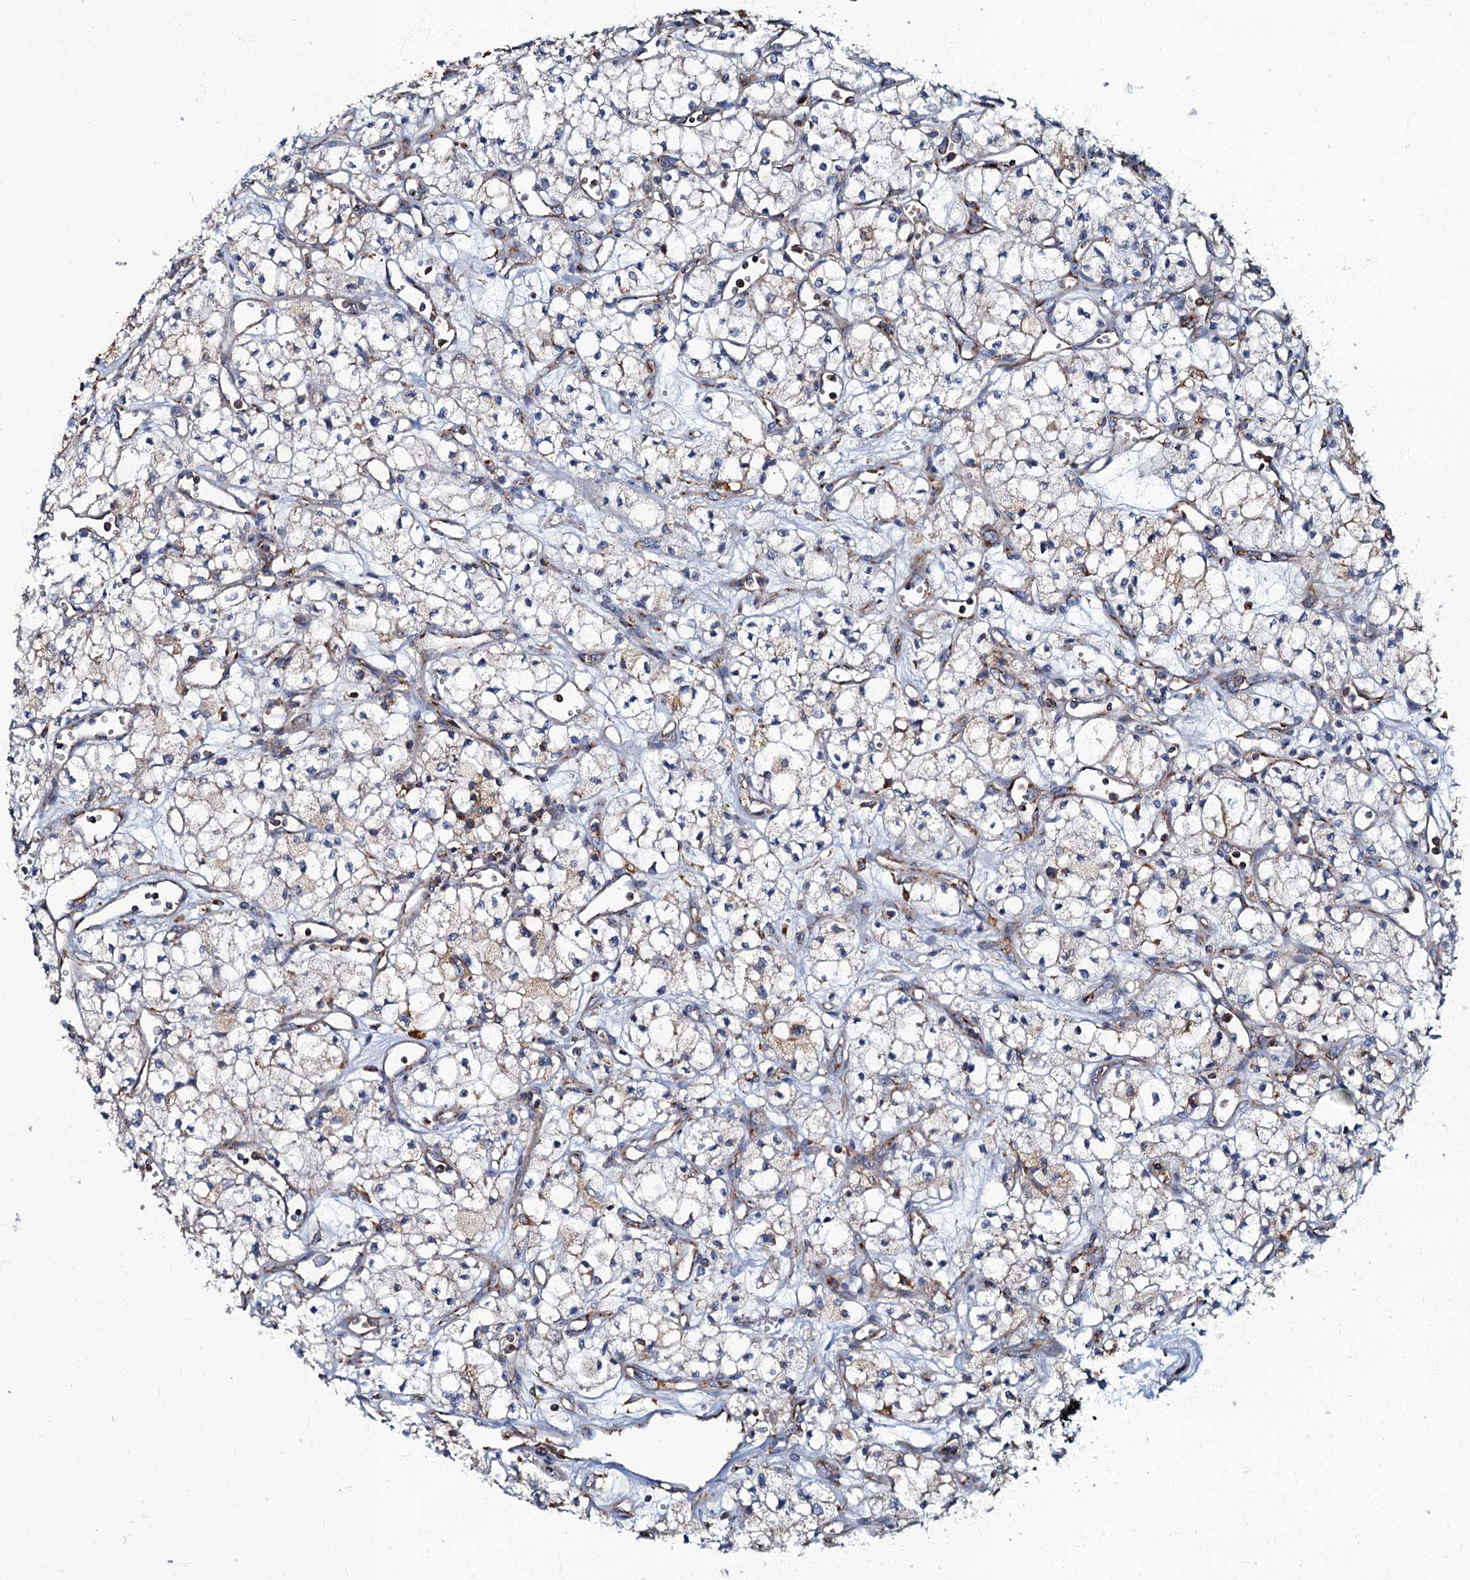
{"staining": {"intensity": "weak", "quantity": "<25%", "location": "cytoplasmic/membranous"}, "tissue": "renal cancer", "cell_type": "Tumor cells", "image_type": "cancer", "snomed": [{"axis": "morphology", "description": "Adenocarcinoma, NOS"}, {"axis": "topography", "description": "Kidney"}], "caption": "Protein analysis of renal cancer (adenocarcinoma) displays no significant positivity in tumor cells.", "gene": "NDUFA12", "patient": {"sex": "male", "age": 59}}